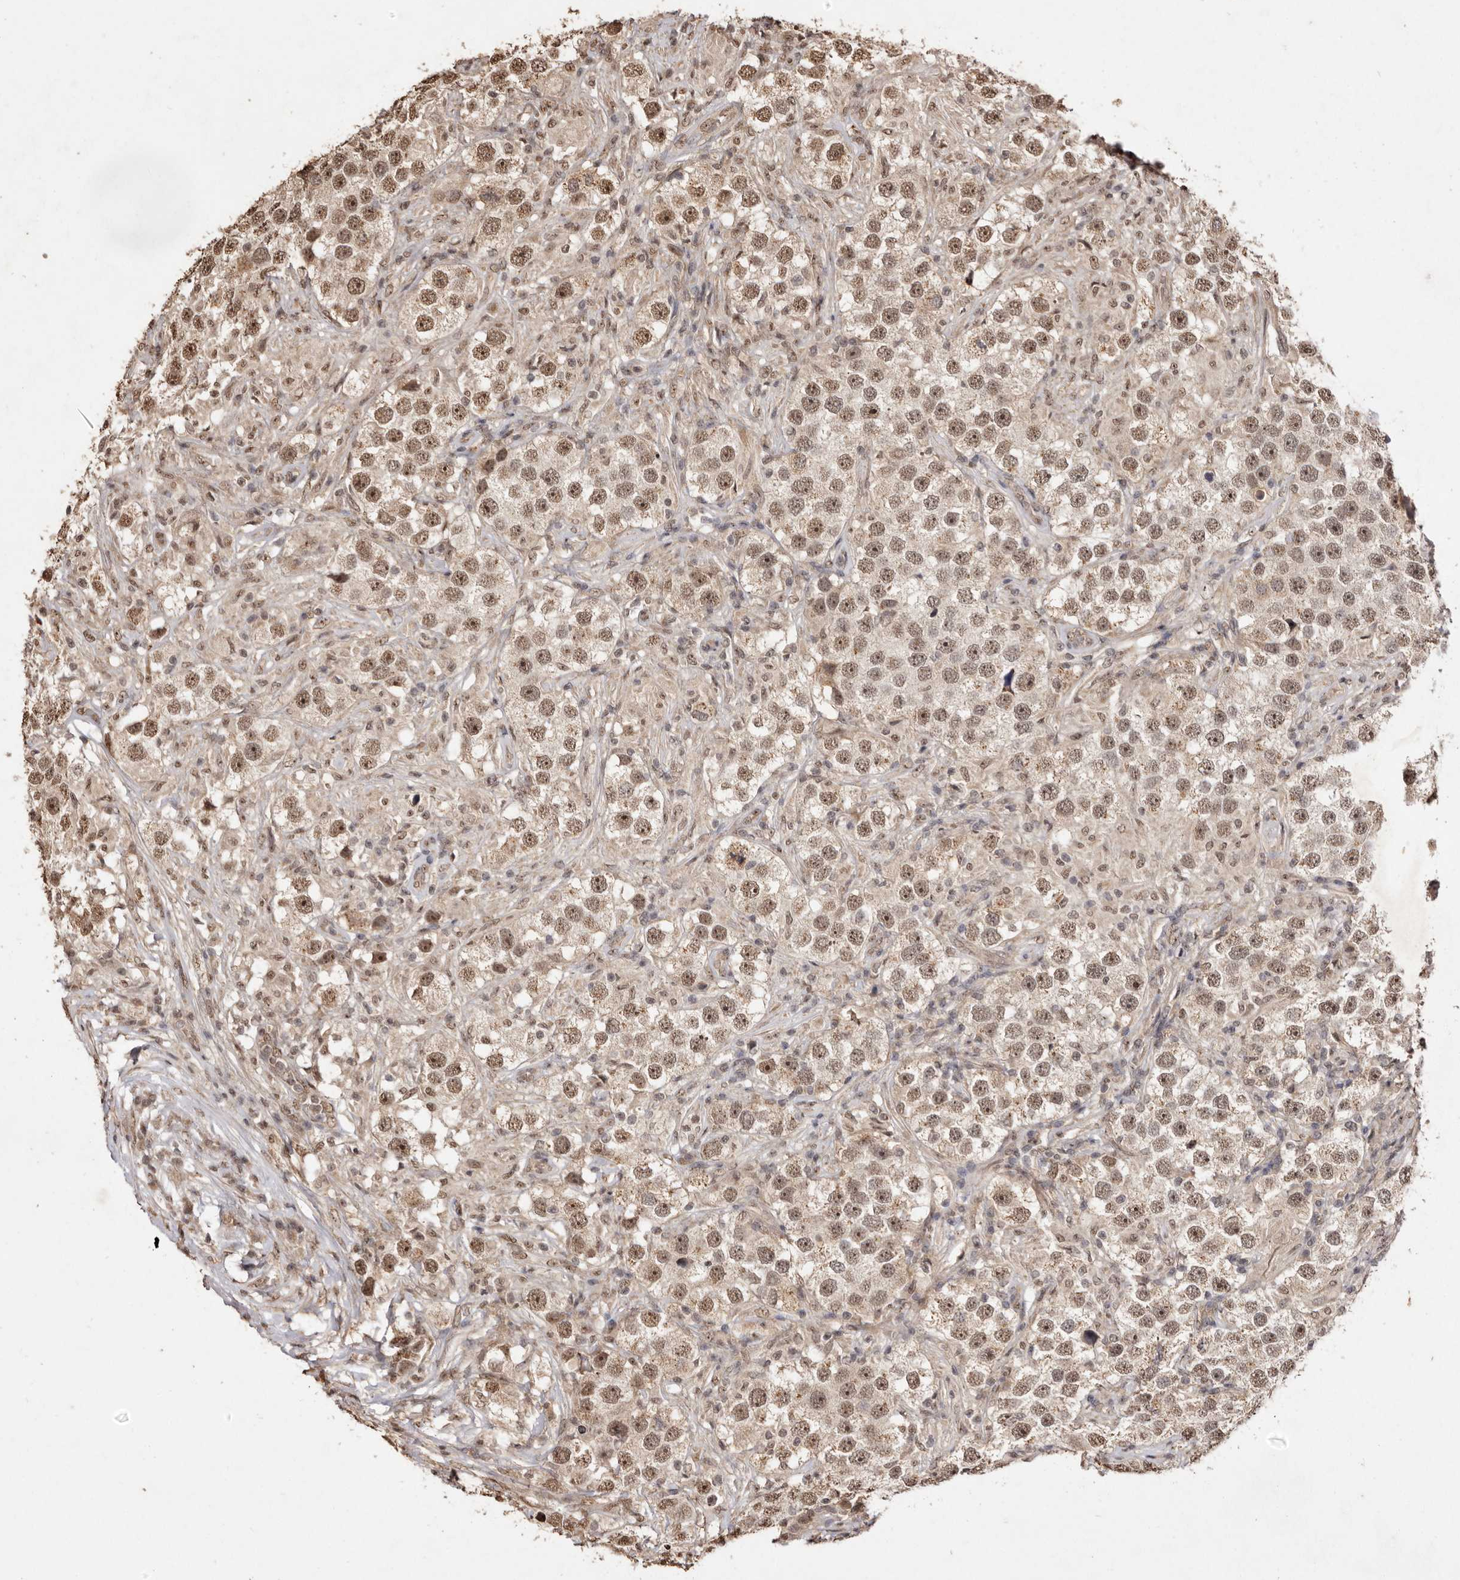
{"staining": {"intensity": "moderate", "quantity": ">75%", "location": "cytoplasmic/membranous,nuclear"}, "tissue": "testis cancer", "cell_type": "Tumor cells", "image_type": "cancer", "snomed": [{"axis": "morphology", "description": "Seminoma, NOS"}, {"axis": "topography", "description": "Testis"}], "caption": "This photomicrograph displays testis cancer stained with immunohistochemistry to label a protein in brown. The cytoplasmic/membranous and nuclear of tumor cells show moderate positivity for the protein. Nuclei are counter-stained blue.", "gene": "NOTCH1", "patient": {"sex": "male", "age": 49}}